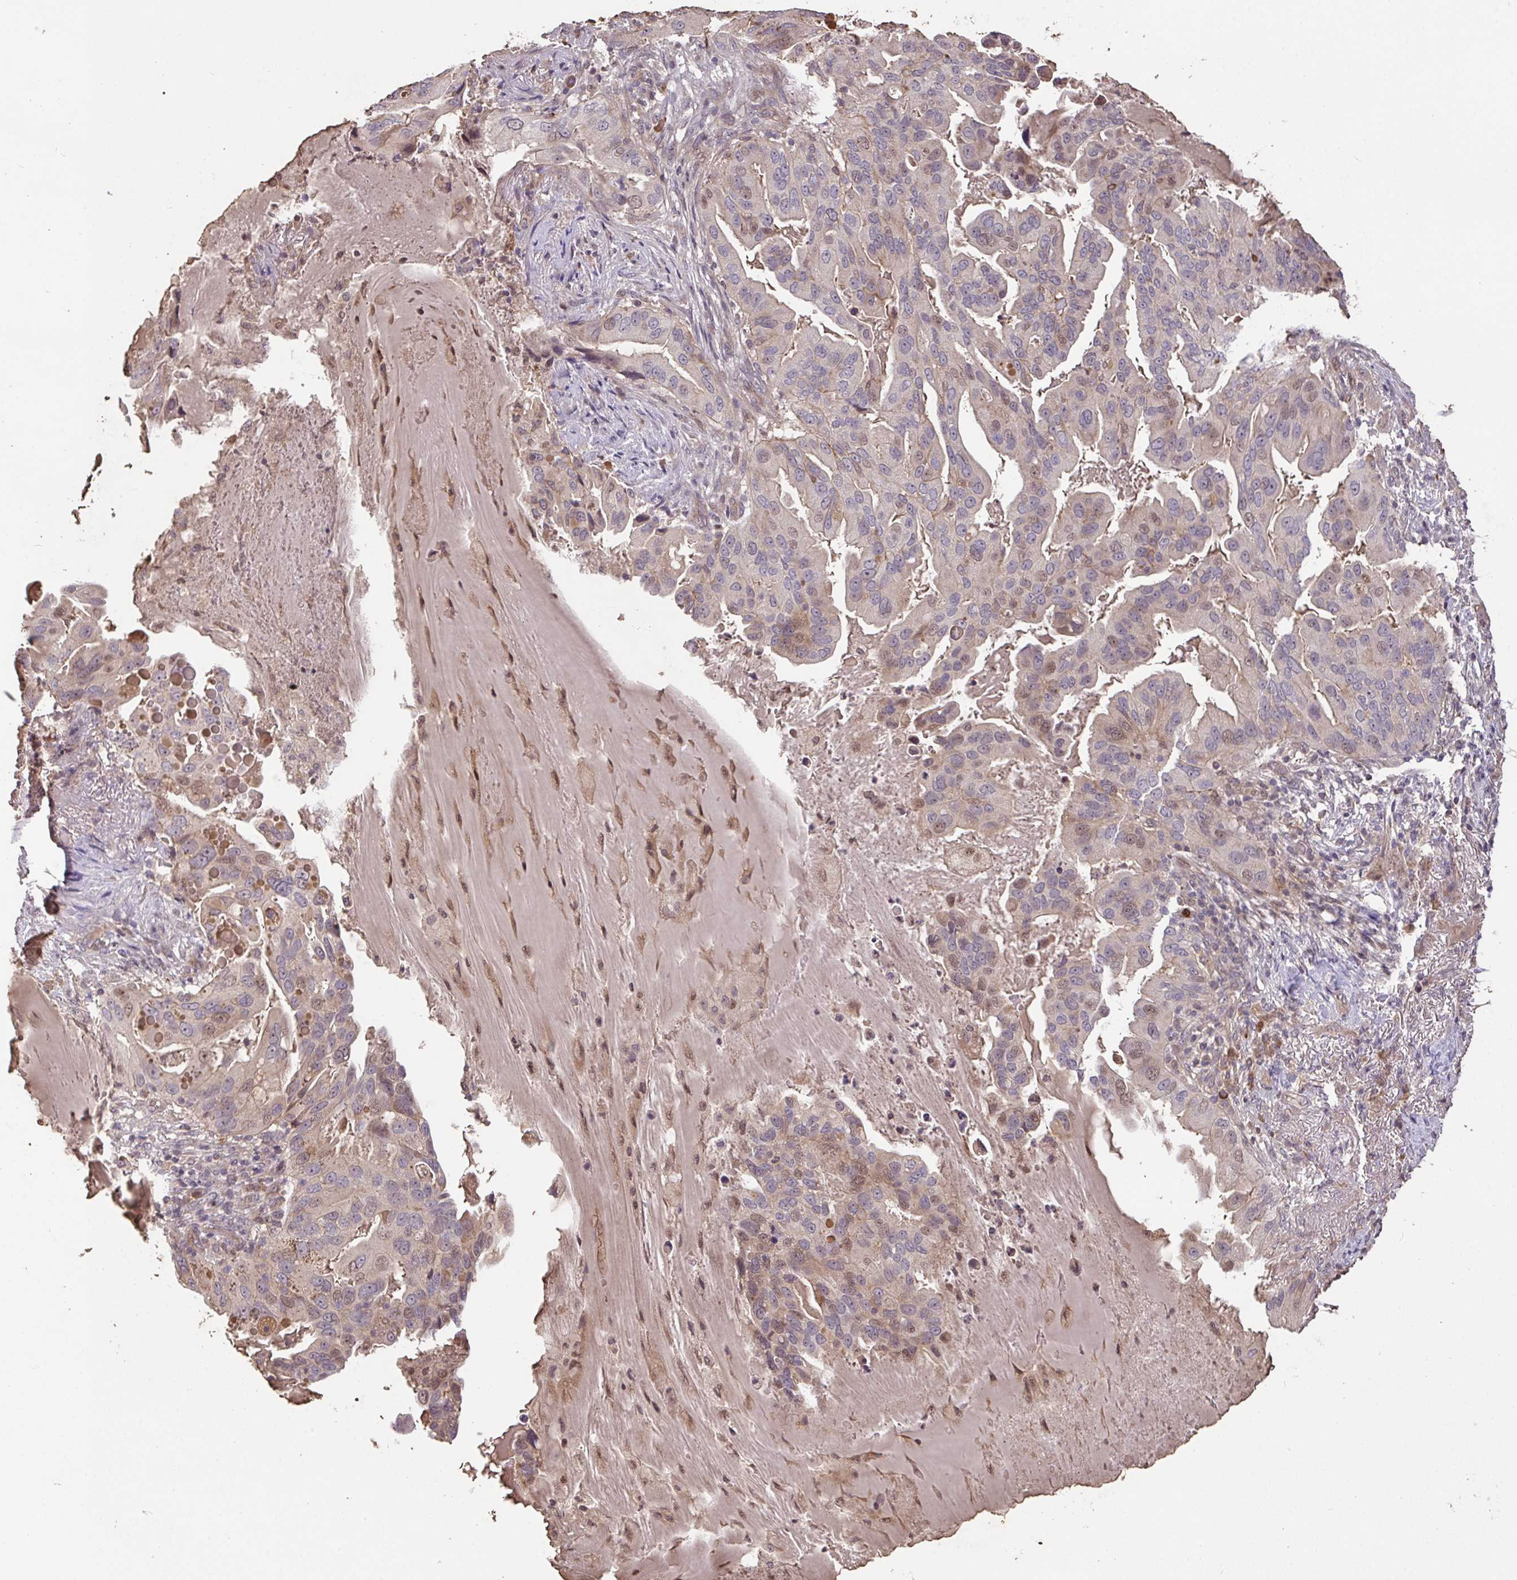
{"staining": {"intensity": "weak", "quantity": "<25%", "location": "nuclear"}, "tissue": "lung cancer", "cell_type": "Tumor cells", "image_type": "cancer", "snomed": [{"axis": "morphology", "description": "Adenocarcinoma, NOS"}, {"axis": "topography", "description": "Lung"}], "caption": "A histopathology image of lung cancer (adenocarcinoma) stained for a protein reveals no brown staining in tumor cells.", "gene": "FCER1A", "patient": {"sex": "female", "age": 69}}